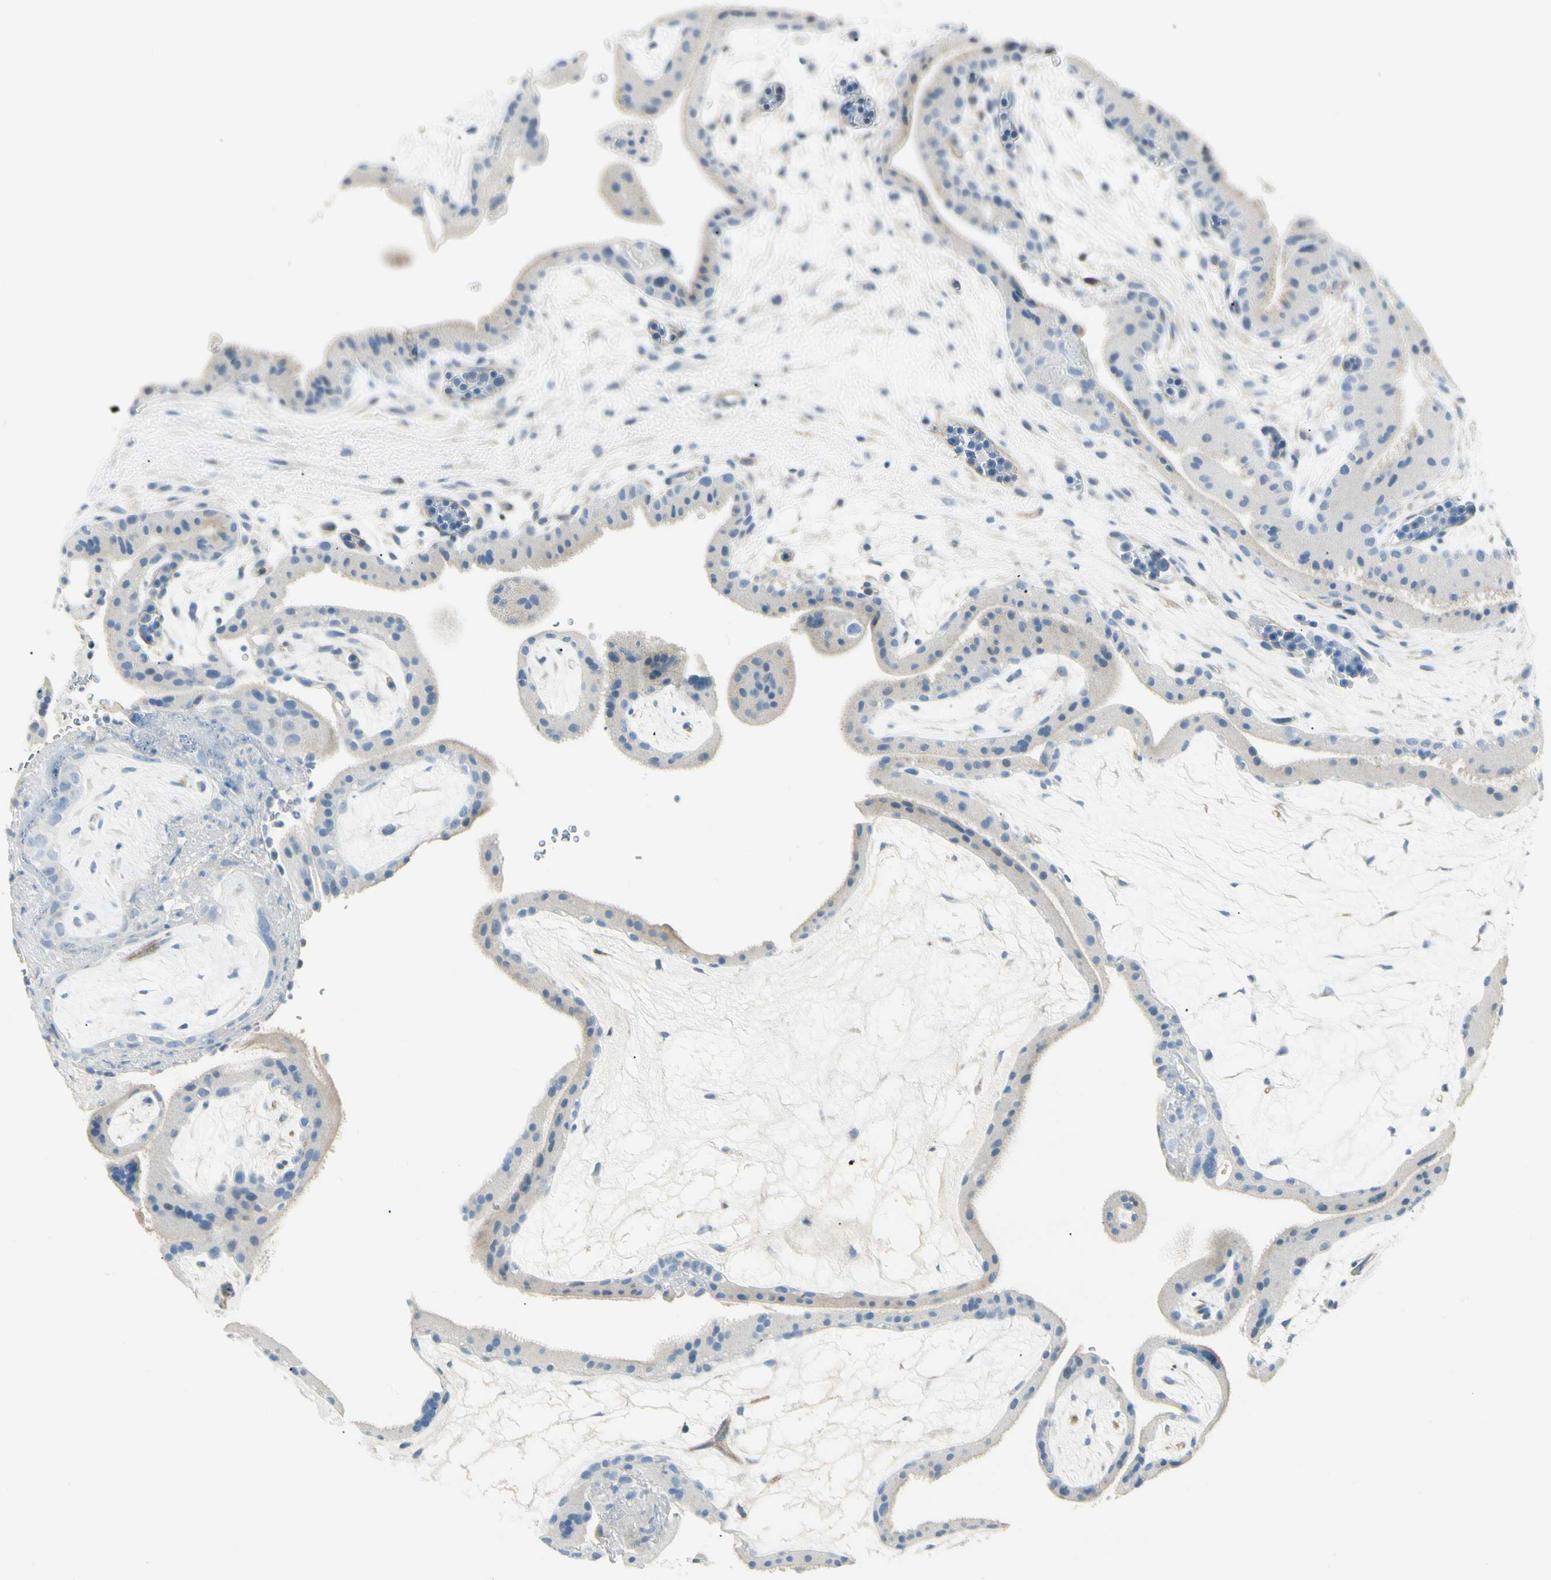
{"staining": {"intensity": "negative", "quantity": "none", "location": "none"}, "tissue": "placenta", "cell_type": "Trophoblastic cells", "image_type": "normal", "snomed": [{"axis": "morphology", "description": "Normal tissue, NOS"}, {"axis": "topography", "description": "Placenta"}], "caption": "Immunohistochemistry photomicrograph of benign human placenta stained for a protein (brown), which demonstrates no staining in trophoblastic cells.", "gene": "AMPH", "patient": {"sex": "female", "age": 19}}